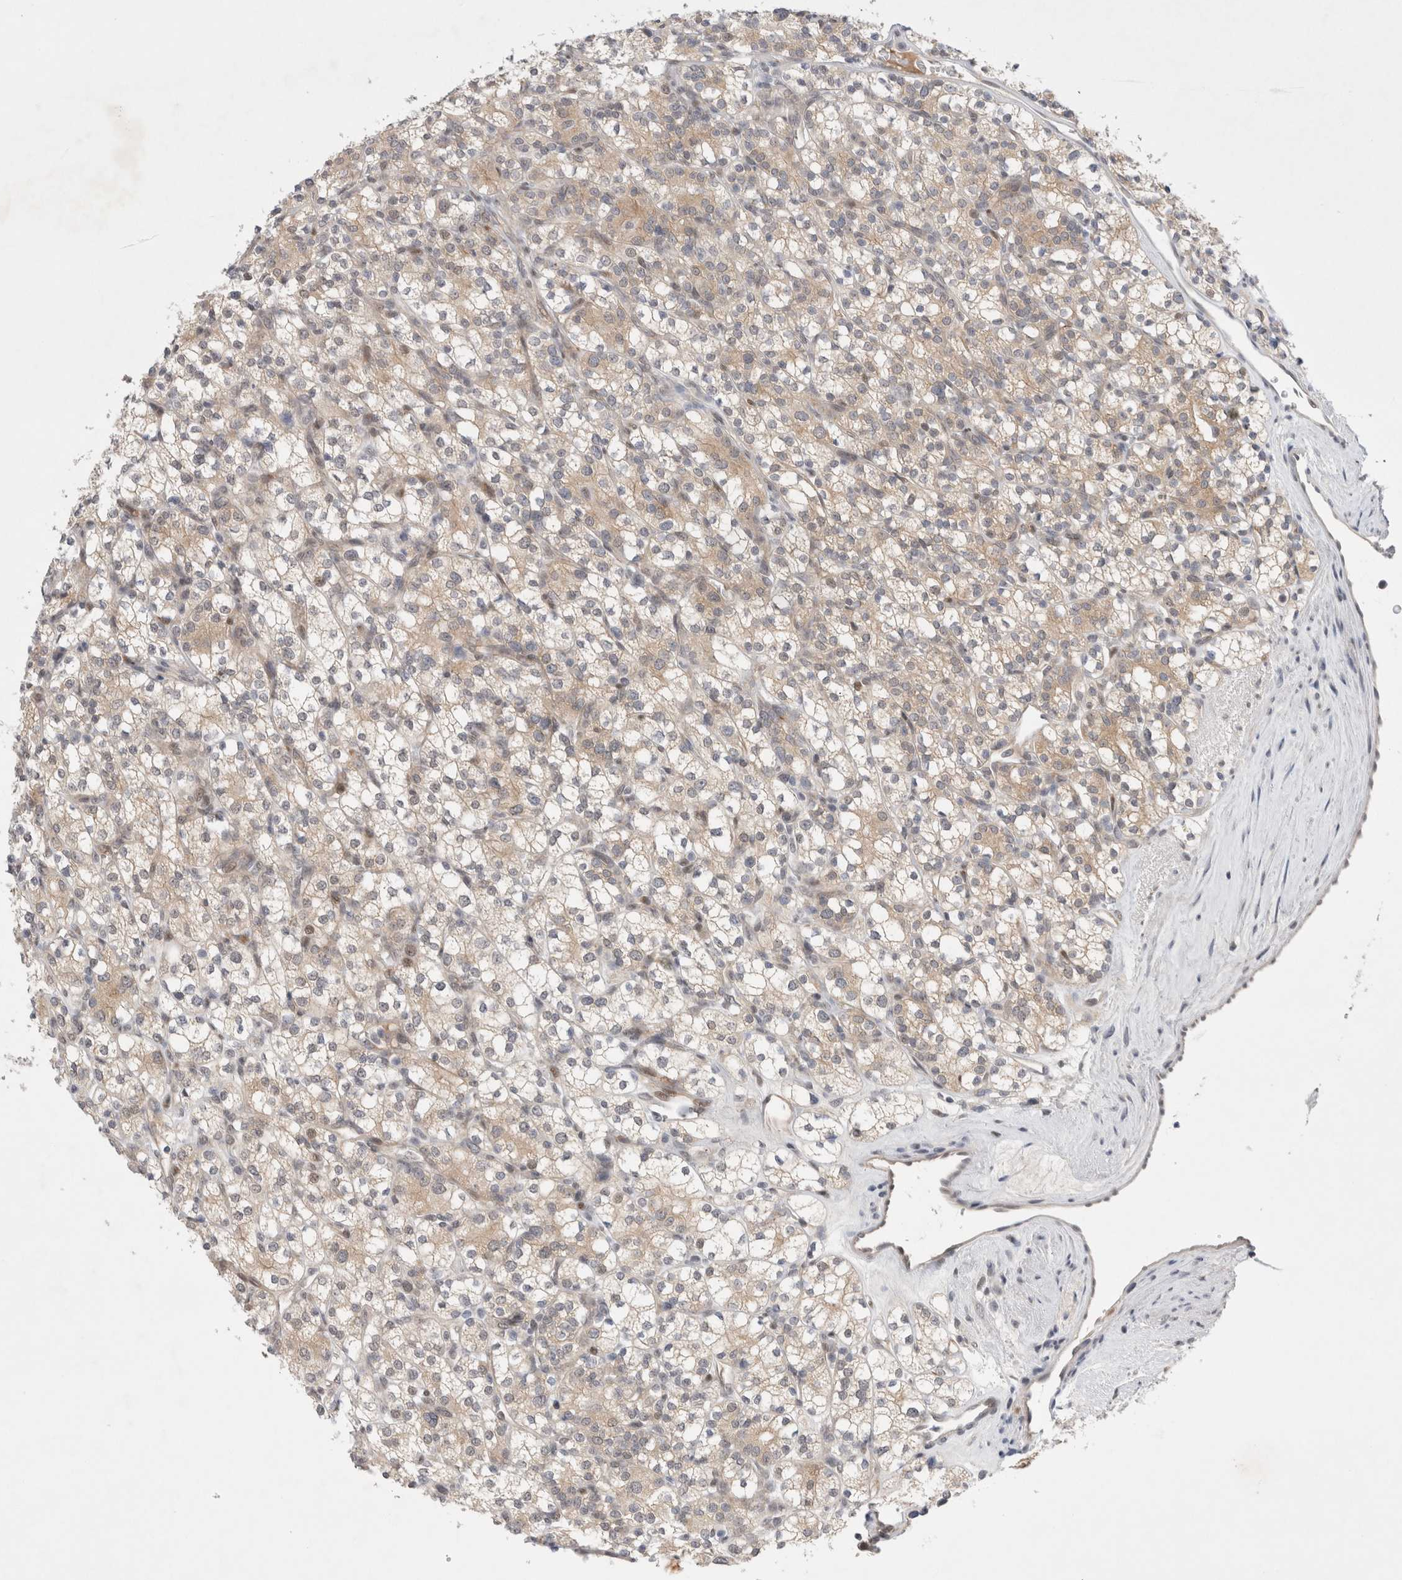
{"staining": {"intensity": "weak", "quantity": "25%-75%", "location": "cytoplasmic/membranous"}, "tissue": "renal cancer", "cell_type": "Tumor cells", "image_type": "cancer", "snomed": [{"axis": "morphology", "description": "Adenocarcinoma, NOS"}, {"axis": "topography", "description": "Kidney"}], "caption": "Protein staining of adenocarcinoma (renal) tissue displays weak cytoplasmic/membranous positivity in approximately 25%-75% of tumor cells.", "gene": "WIPF2", "patient": {"sex": "male", "age": 77}}